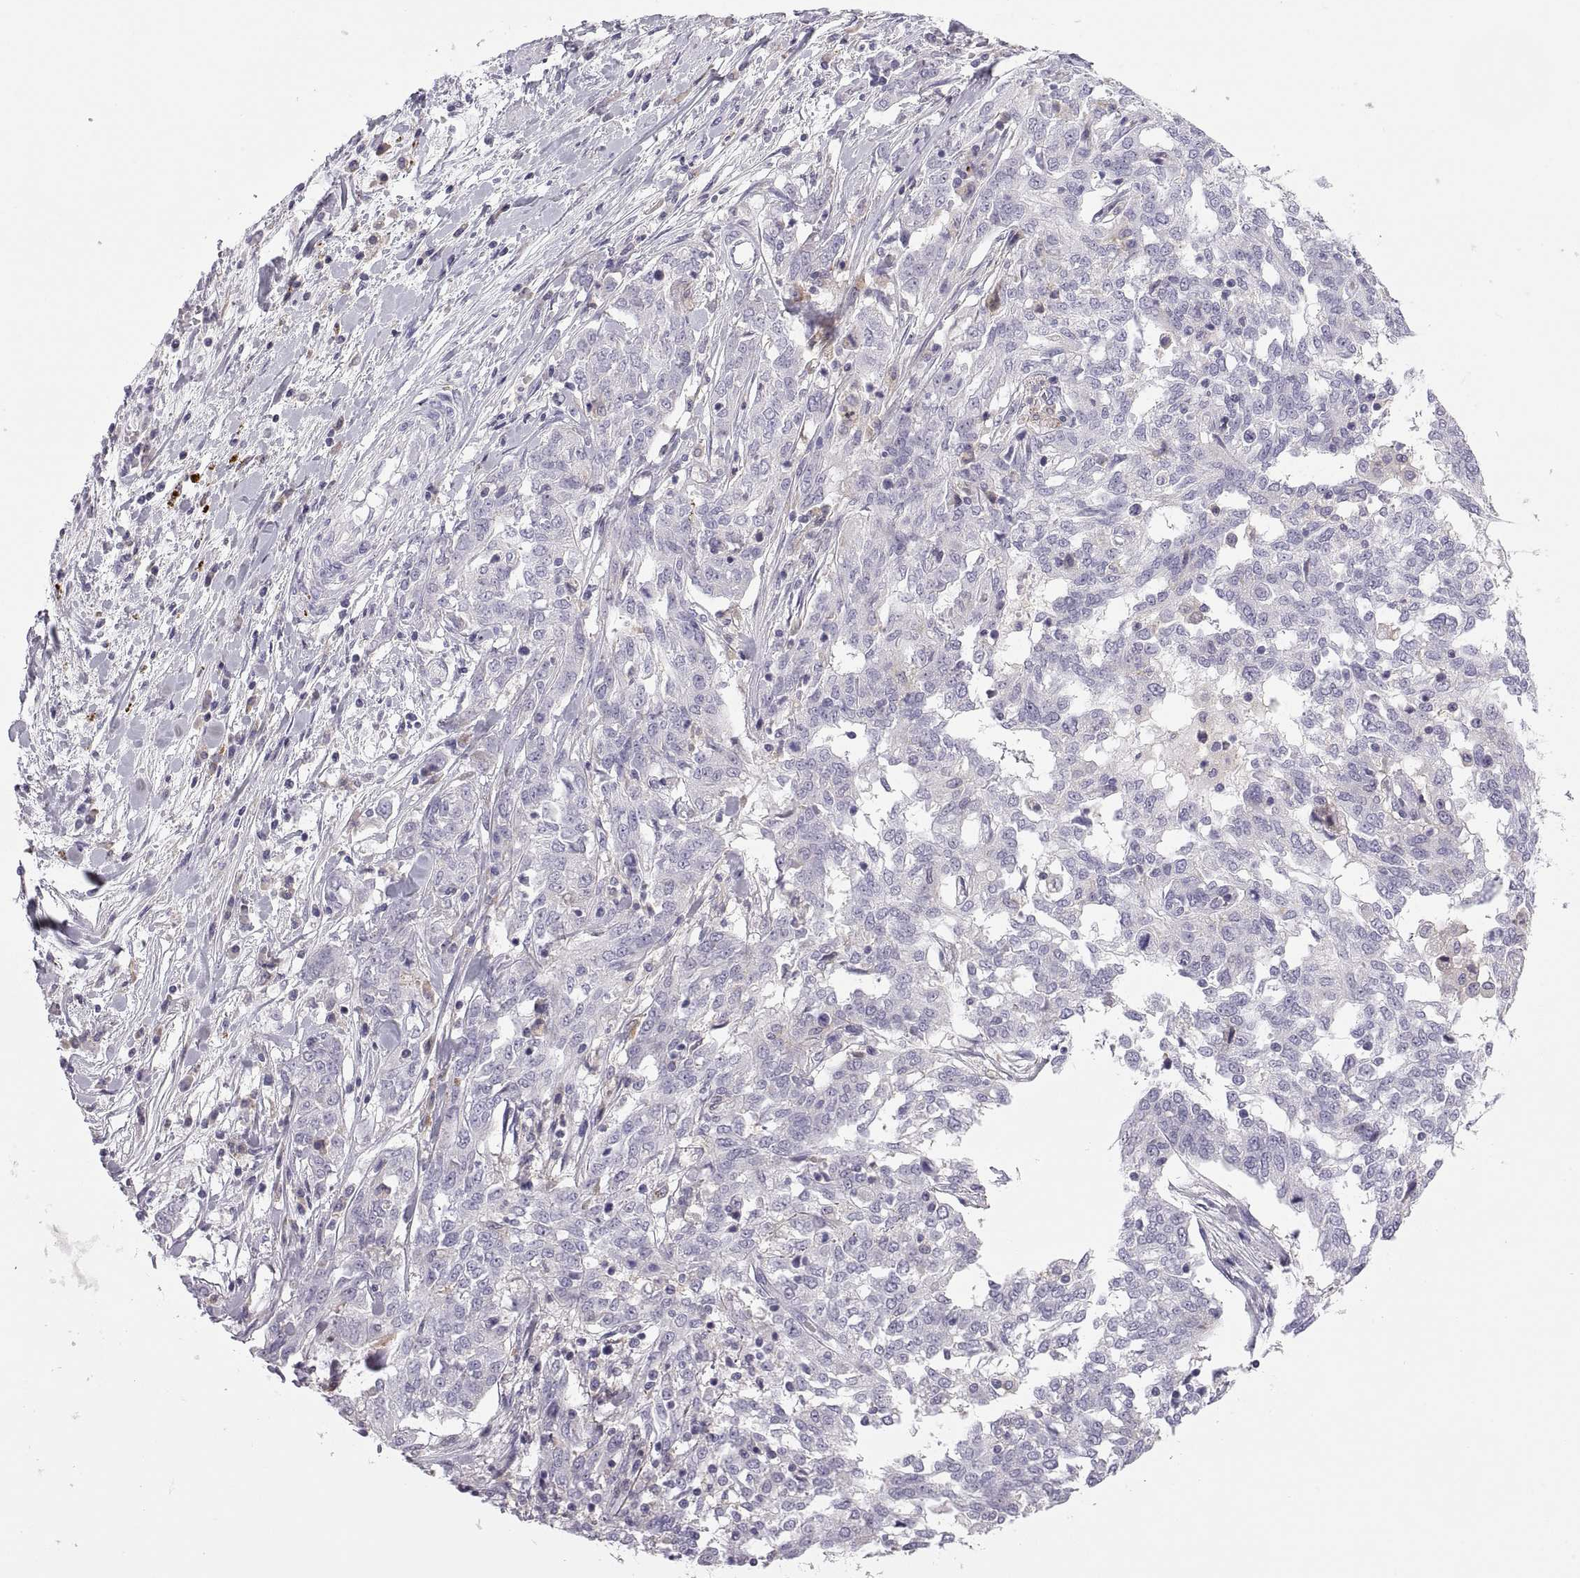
{"staining": {"intensity": "negative", "quantity": "none", "location": "none"}, "tissue": "ovarian cancer", "cell_type": "Tumor cells", "image_type": "cancer", "snomed": [{"axis": "morphology", "description": "Cystadenocarcinoma, serous, NOS"}, {"axis": "topography", "description": "Ovary"}], "caption": "A high-resolution image shows IHC staining of serous cystadenocarcinoma (ovarian), which exhibits no significant positivity in tumor cells. The staining is performed using DAB brown chromogen with nuclei counter-stained in using hematoxylin.", "gene": "RGS19", "patient": {"sex": "female", "age": 67}}